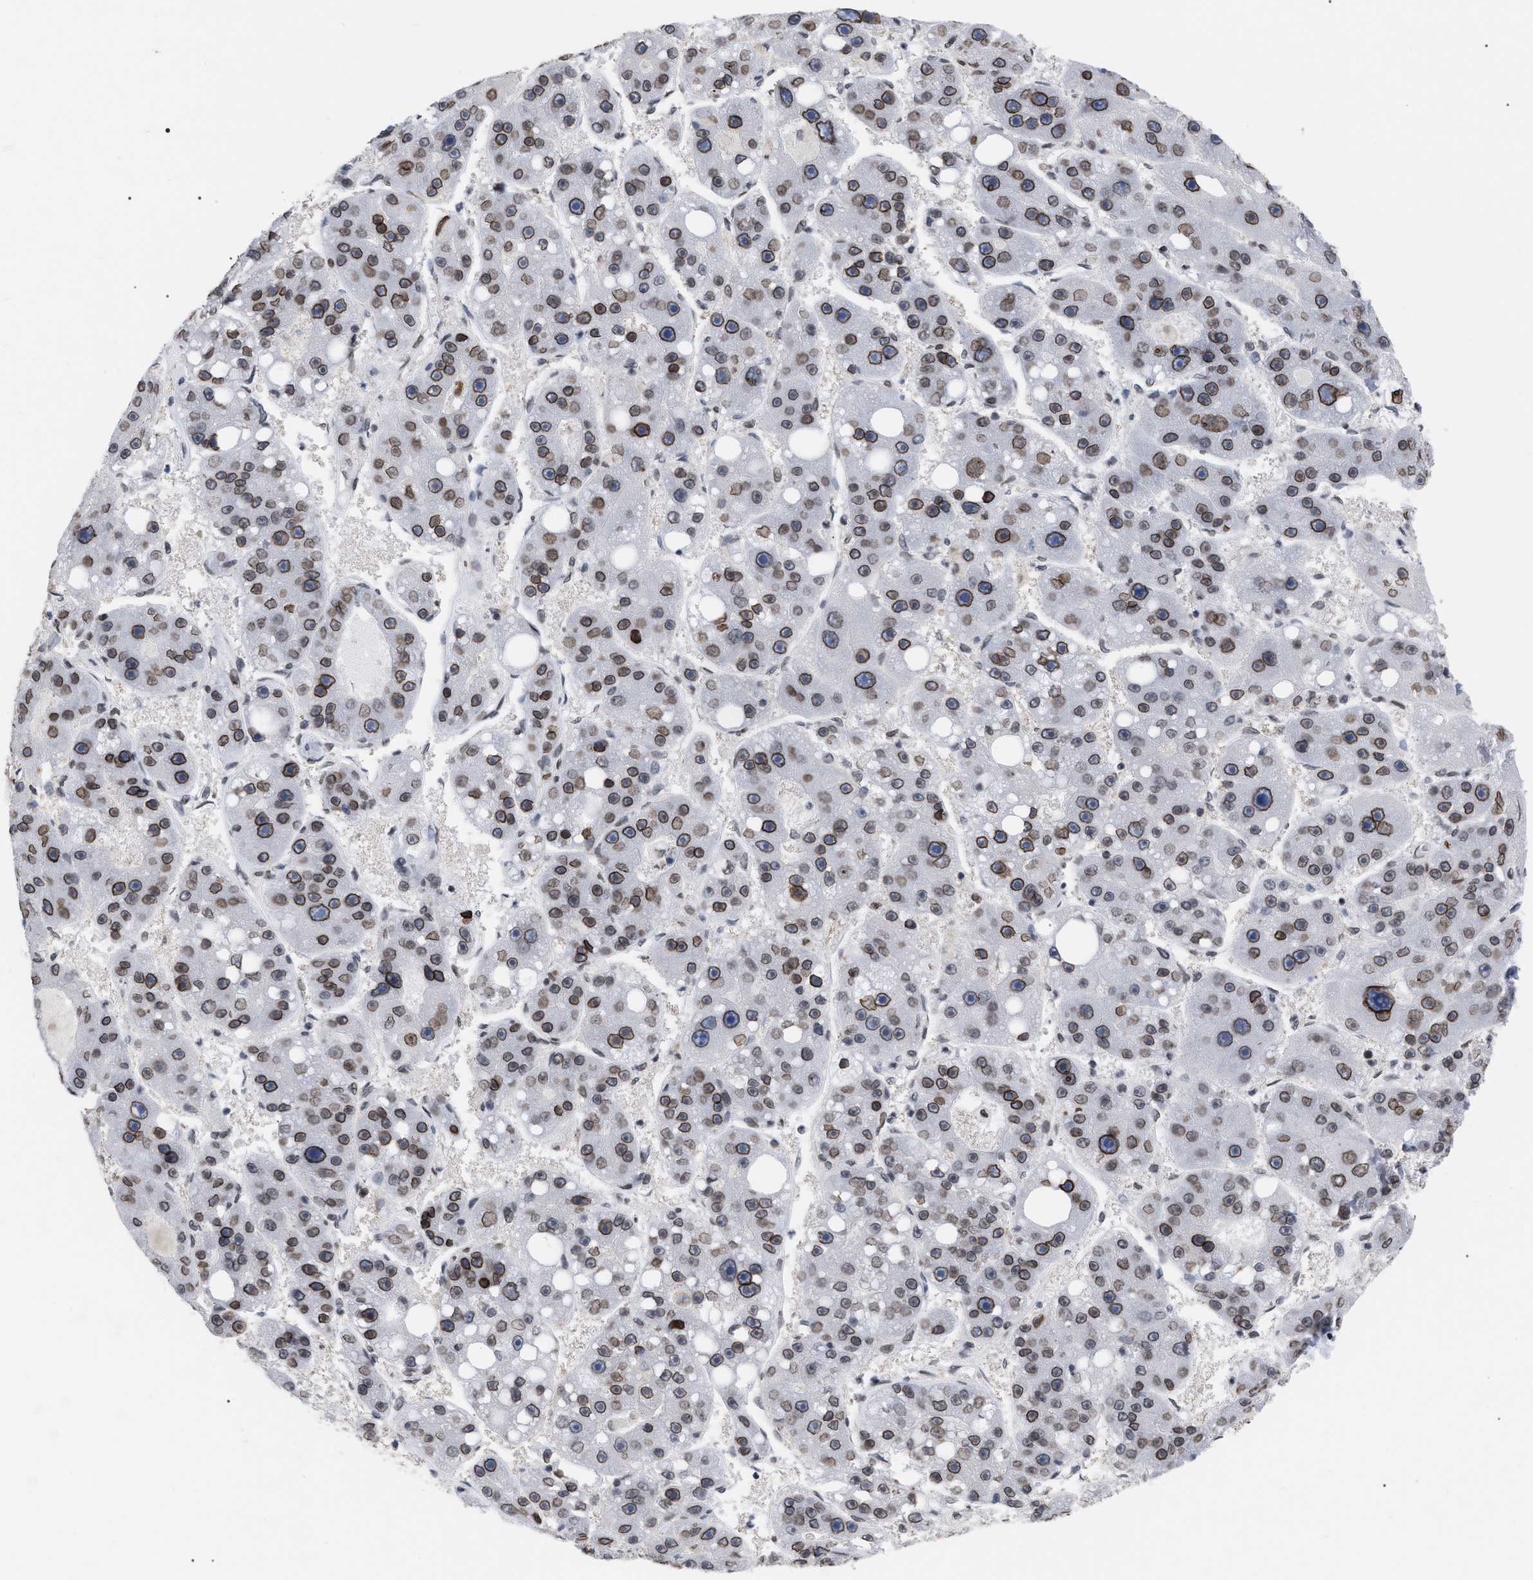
{"staining": {"intensity": "moderate", "quantity": ">75%", "location": "cytoplasmic/membranous,nuclear"}, "tissue": "liver cancer", "cell_type": "Tumor cells", "image_type": "cancer", "snomed": [{"axis": "morphology", "description": "Carcinoma, Hepatocellular, NOS"}, {"axis": "topography", "description": "Liver"}], "caption": "Liver hepatocellular carcinoma stained for a protein demonstrates moderate cytoplasmic/membranous and nuclear positivity in tumor cells. (DAB IHC, brown staining for protein, blue staining for nuclei).", "gene": "TPR", "patient": {"sex": "female", "age": 61}}